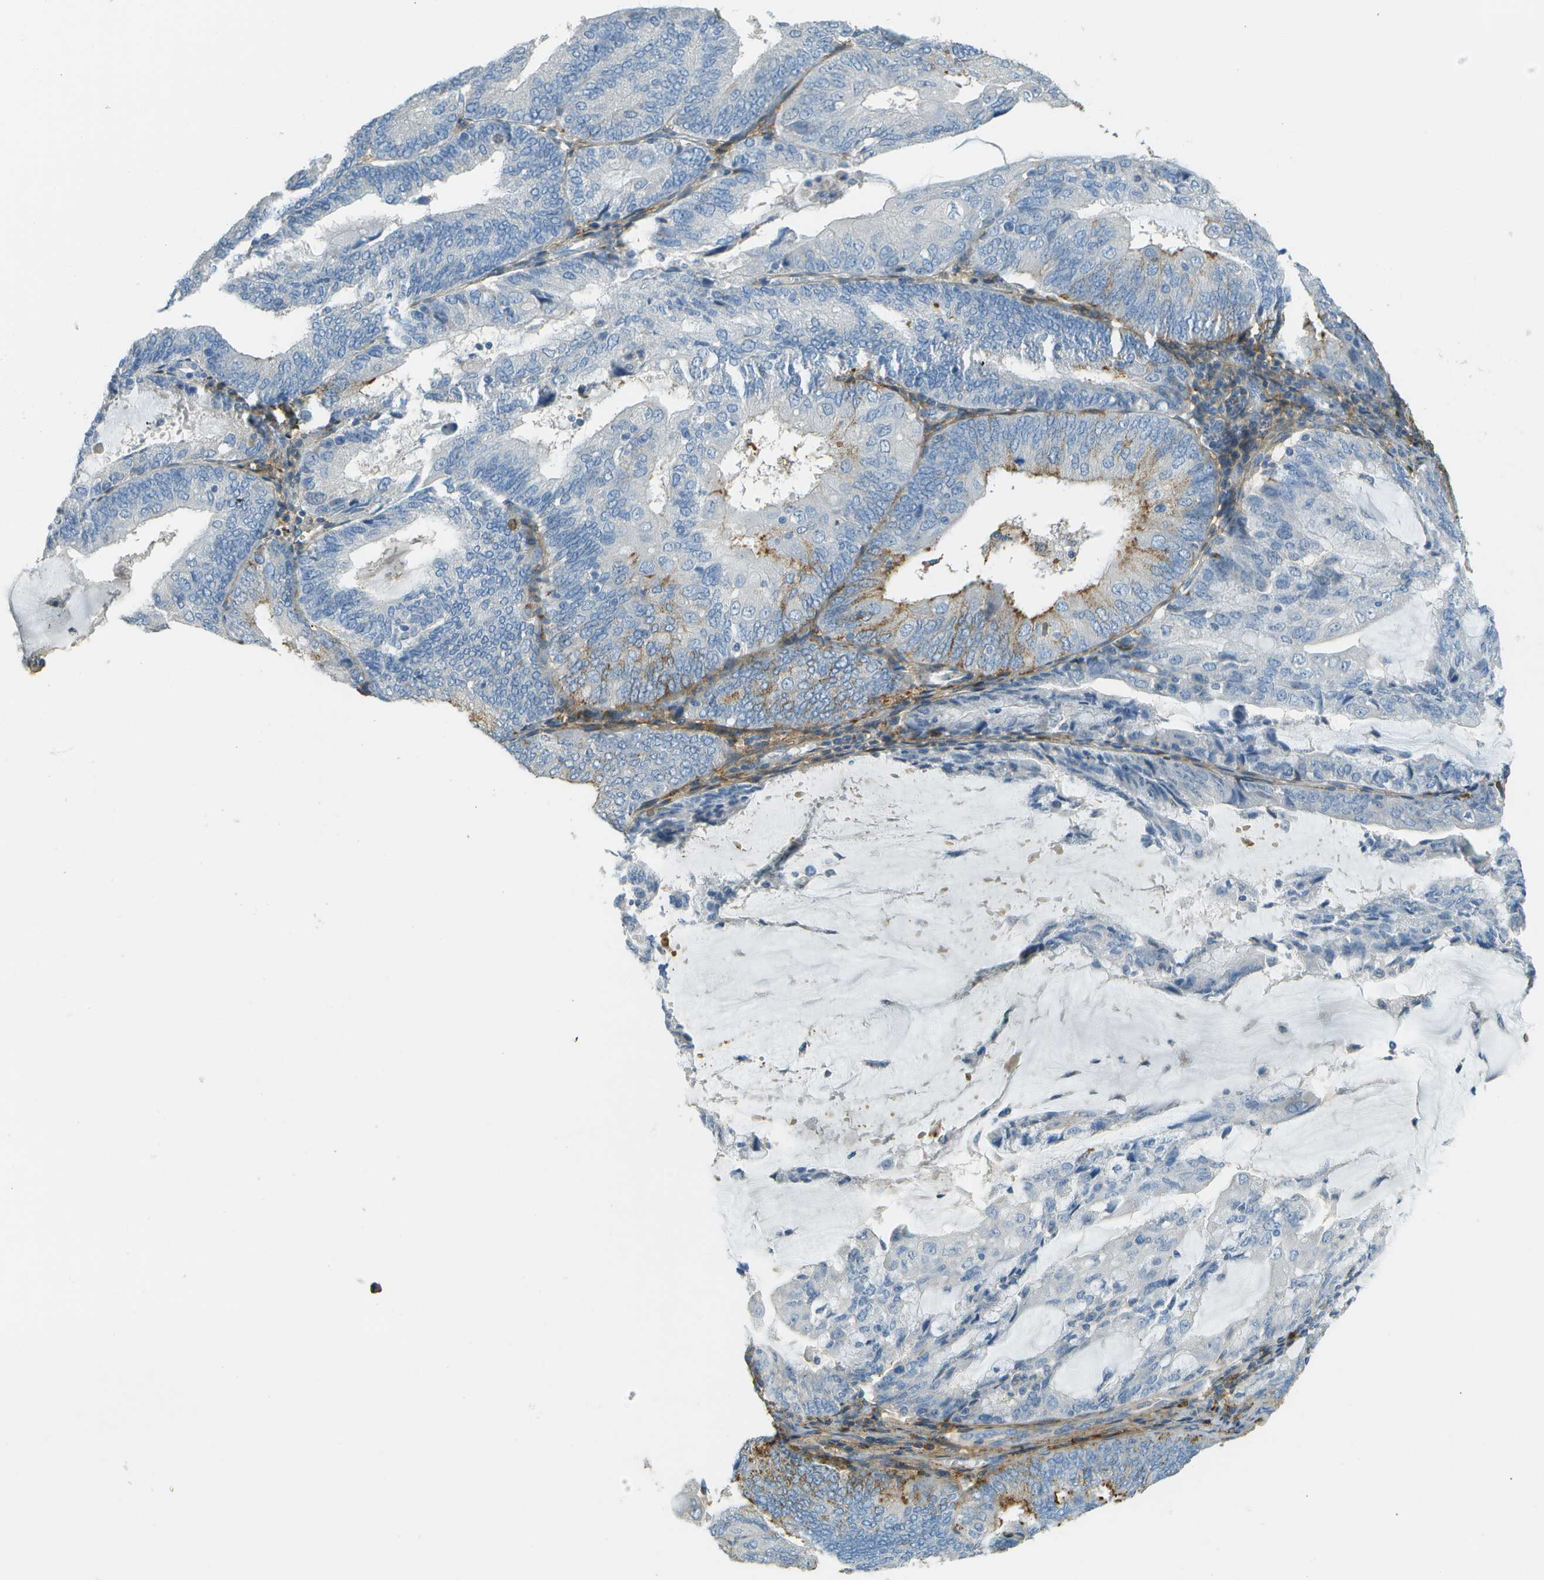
{"staining": {"intensity": "negative", "quantity": "none", "location": "none"}, "tissue": "endometrial cancer", "cell_type": "Tumor cells", "image_type": "cancer", "snomed": [{"axis": "morphology", "description": "Adenocarcinoma, NOS"}, {"axis": "topography", "description": "Endometrium"}], "caption": "DAB immunohistochemical staining of human adenocarcinoma (endometrial) exhibits no significant positivity in tumor cells.", "gene": "DCN", "patient": {"sex": "female", "age": 81}}